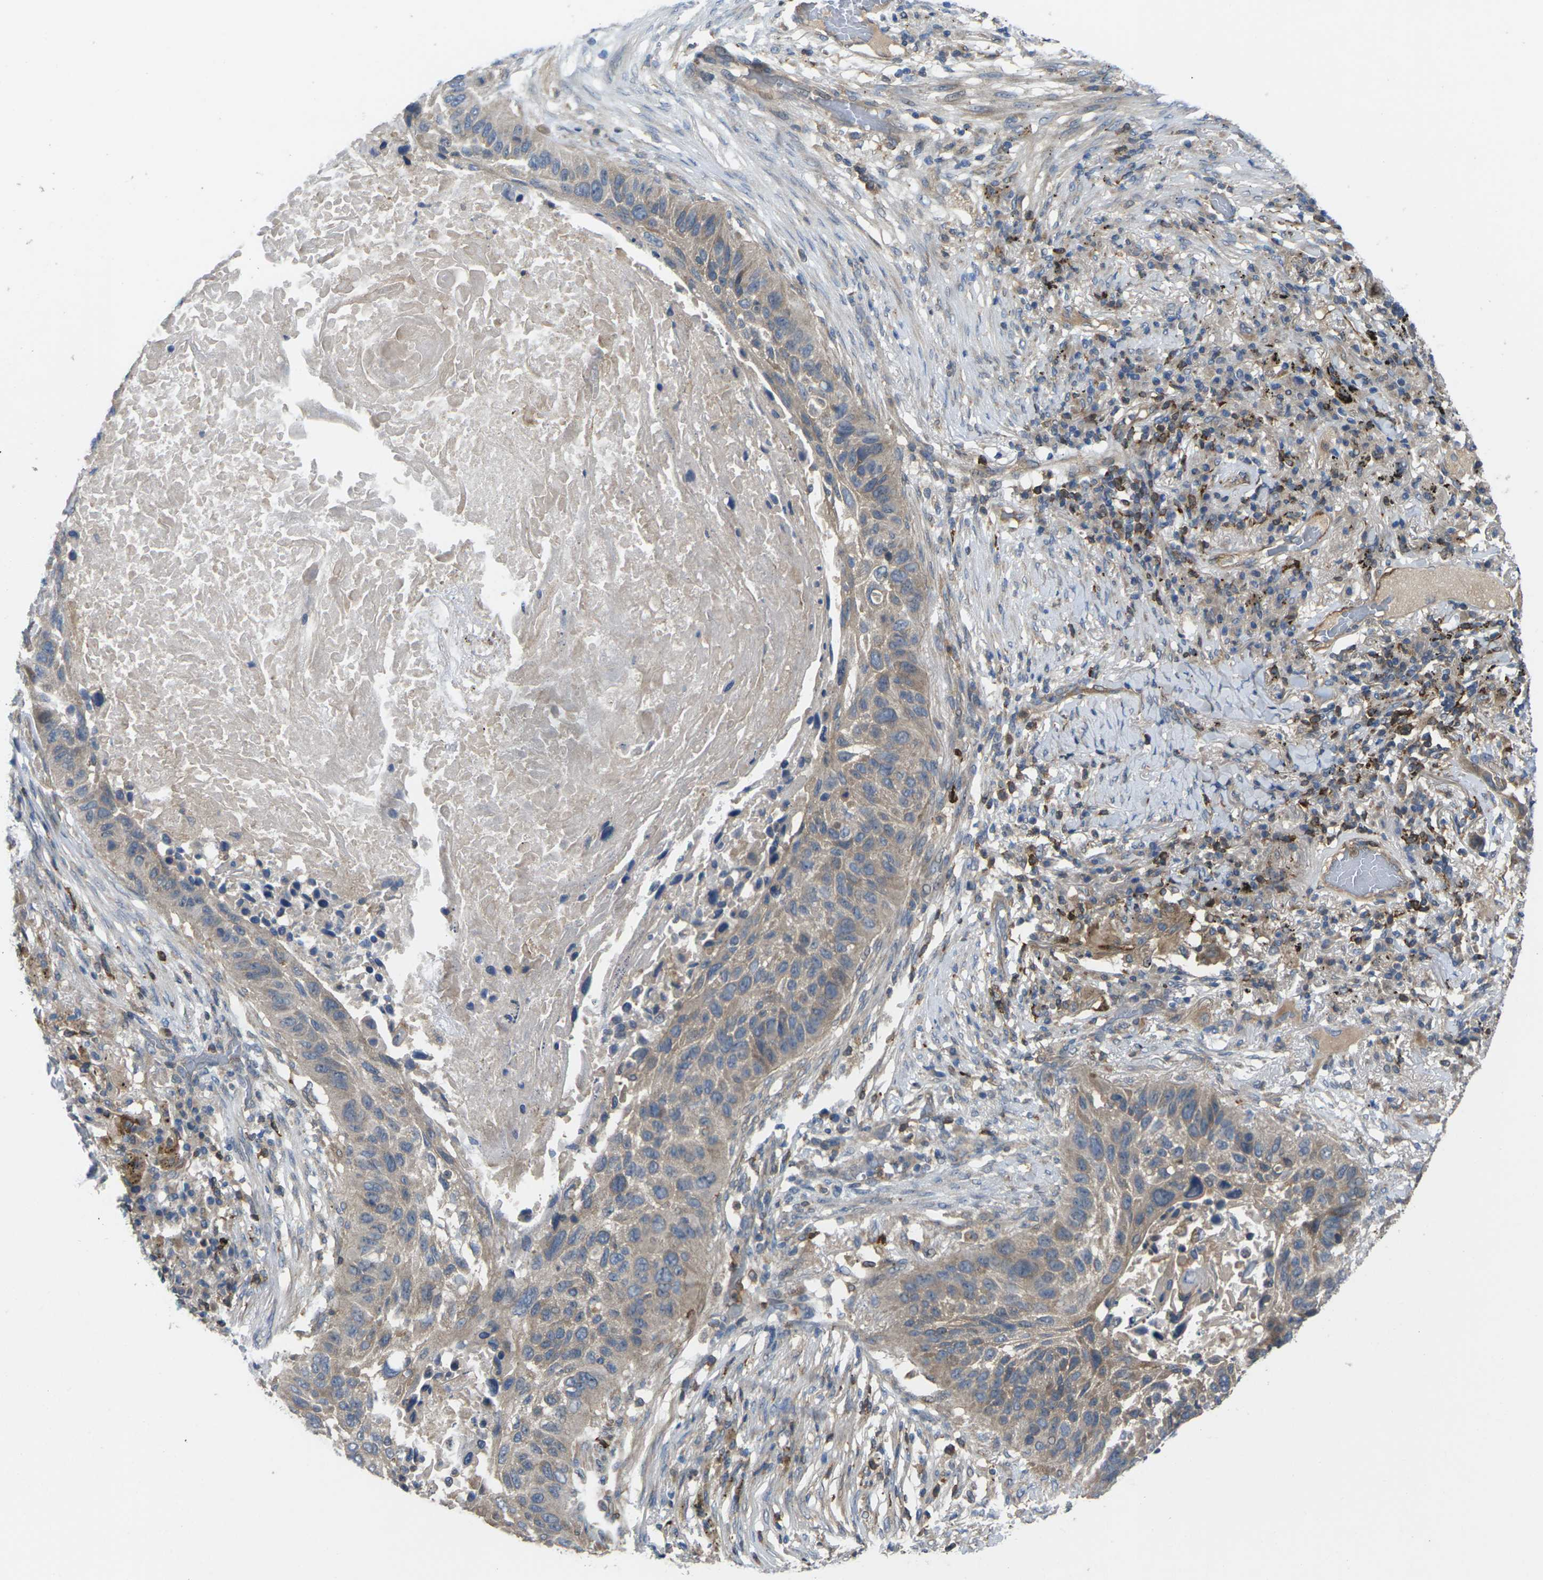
{"staining": {"intensity": "weak", "quantity": "25%-75%", "location": "cytoplasmic/membranous"}, "tissue": "lung cancer", "cell_type": "Tumor cells", "image_type": "cancer", "snomed": [{"axis": "morphology", "description": "Squamous cell carcinoma, NOS"}, {"axis": "topography", "description": "Lung"}], "caption": "Tumor cells display low levels of weak cytoplasmic/membranous positivity in approximately 25%-75% of cells in squamous cell carcinoma (lung).", "gene": "TIAM1", "patient": {"sex": "male", "age": 57}}